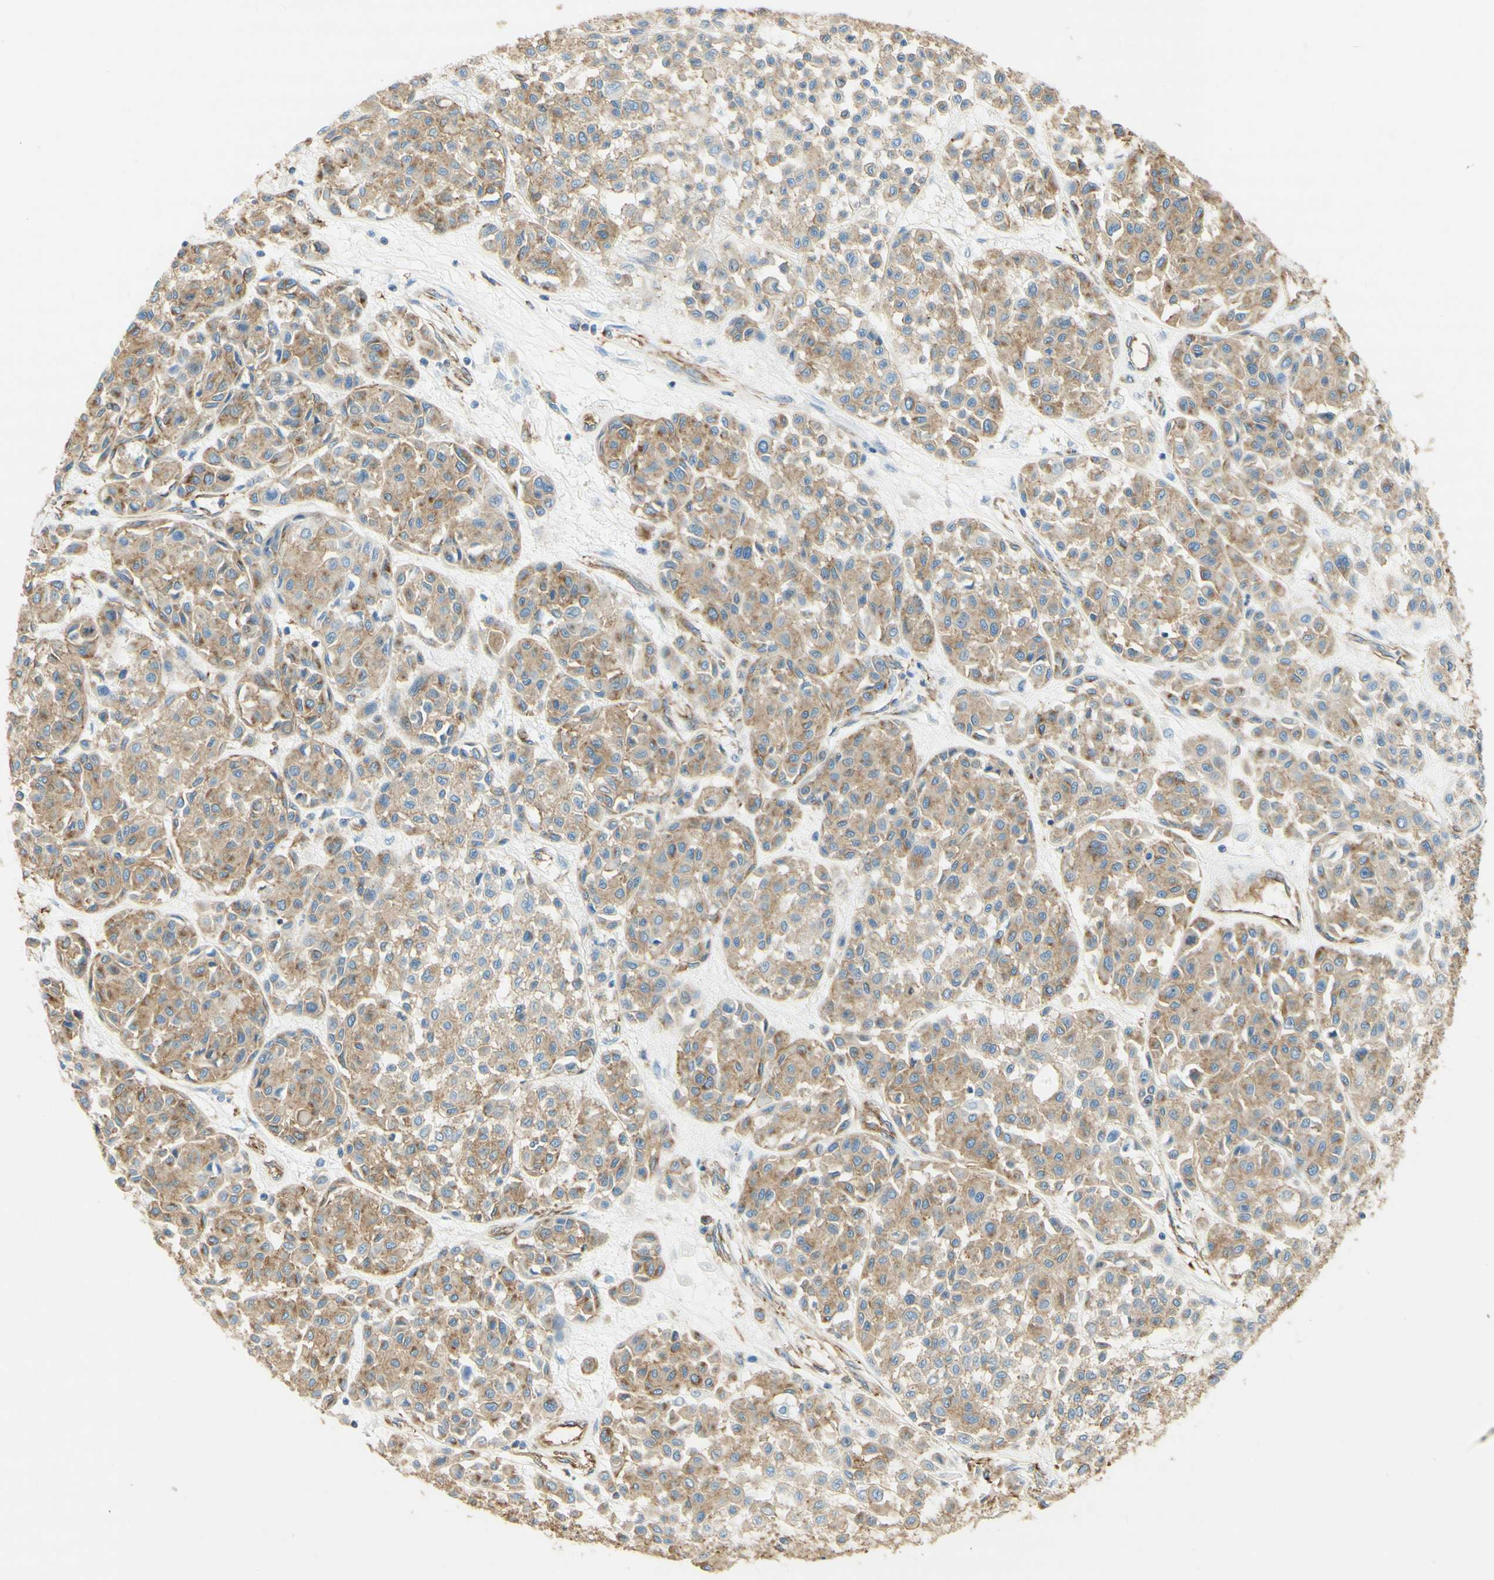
{"staining": {"intensity": "moderate", "quantity": "25%-75%", "location": "cytoplasmic/membranous"}, "tissue": "melanoma", "cell_type": "Tumor cells", "image_type": "cancer", "snomed": [{"axis": "morphology", "description": "Malignant melanoma, Metastatic site"}, {"axis": "topography", "description": "Soft tissue"}], "caption": "Tumor cells display moderate cytoplasmic/membranous expression in about 25%-75% of cells in melanoma. The staining was performed using DAB (3,3'-diaminobenzidine) to visualize the protein expression in brown, while the nuclei were stained in blue with hematoxylin (Magnification: 20x).", "gene": "CLTC", "patient": {"sex": "male", "age": 41}}